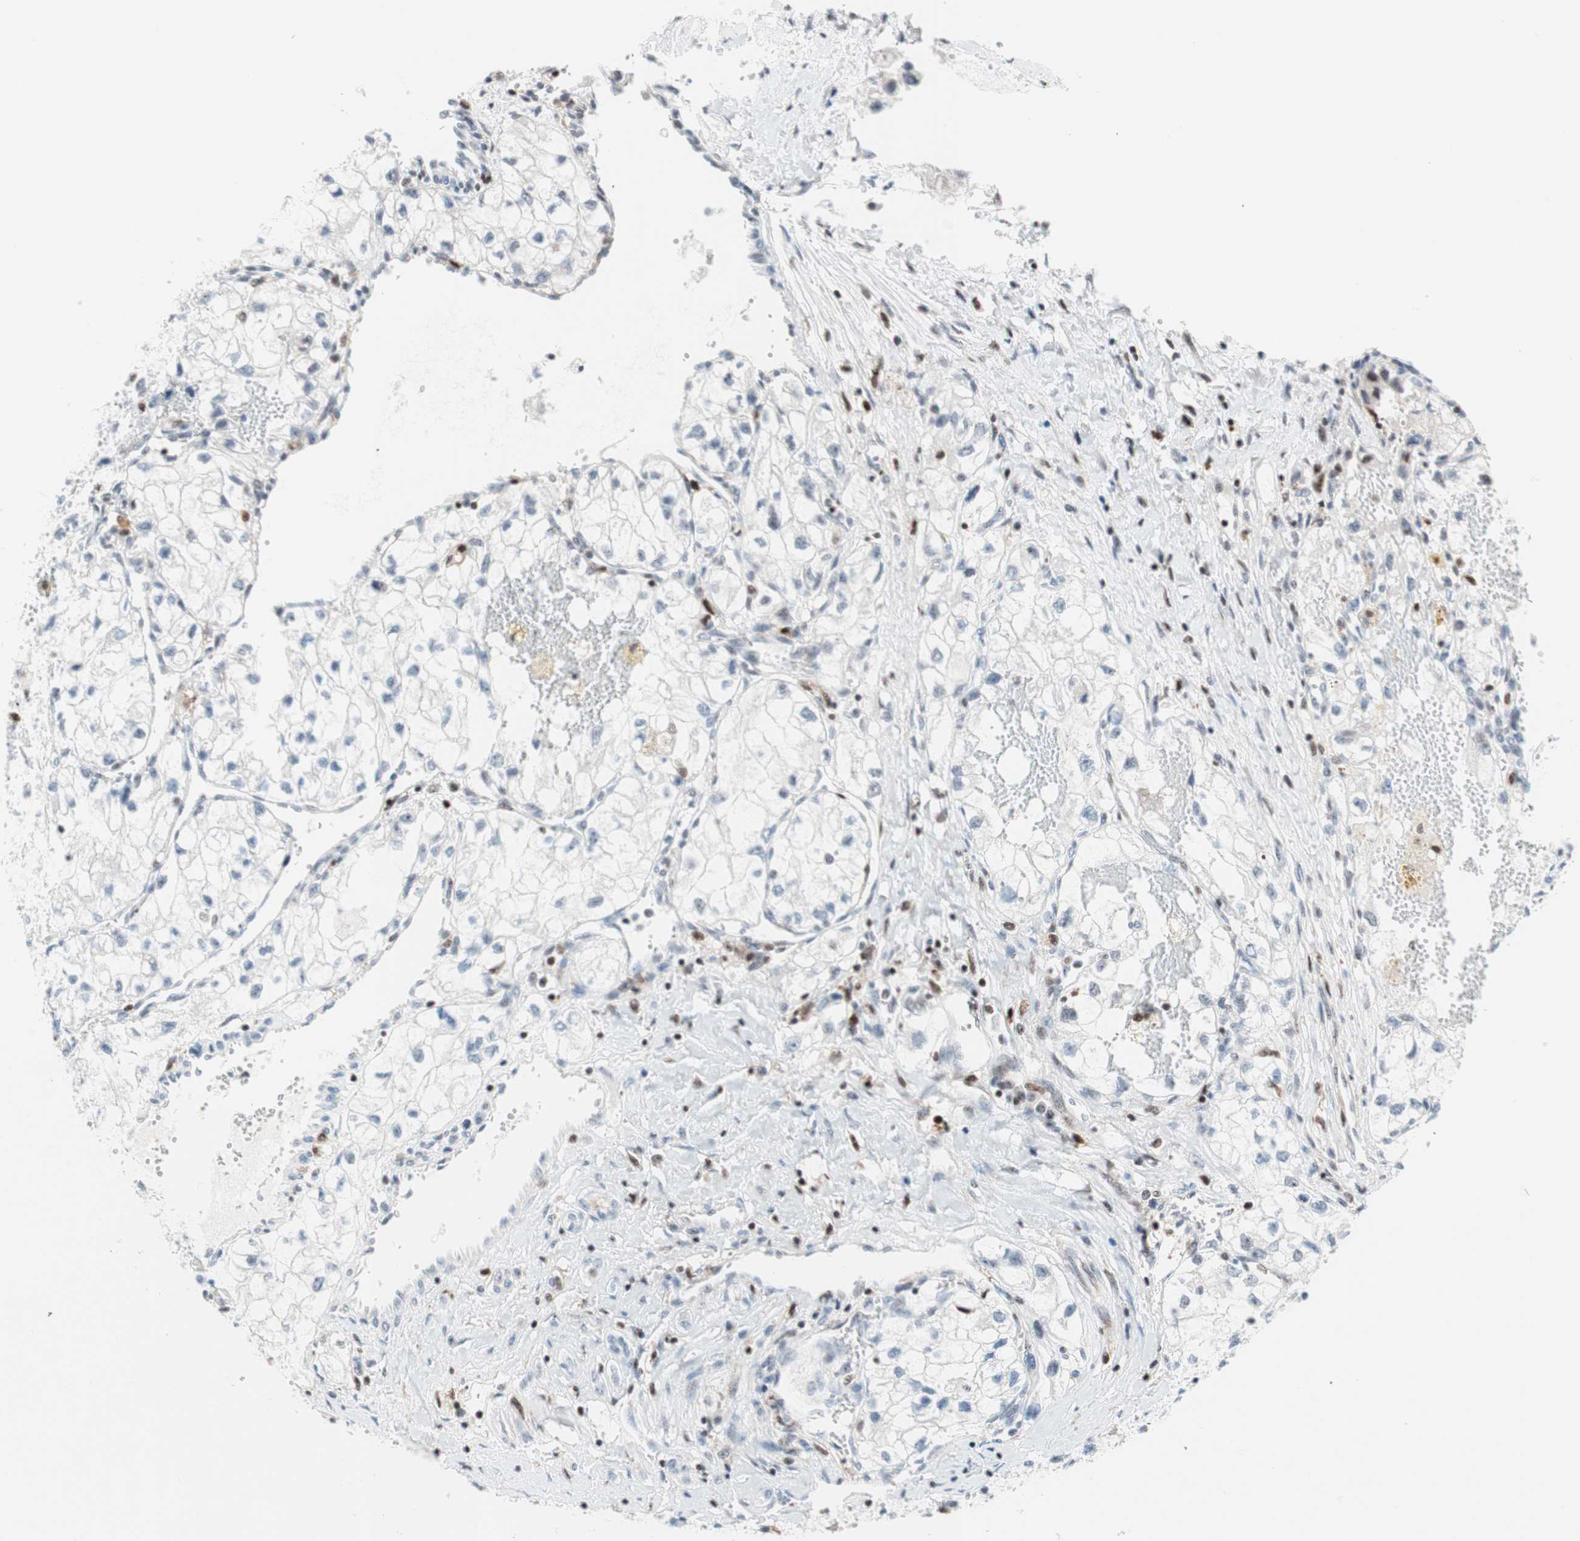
{"staining": {"intensity": "negative", "quantity": "none", "location": "none"}, "tissue": "renal cancer", "cell_type": "Tumor cells", "image_type": "cancer", "snomed": [{"axis": "morphology", "description": "Adenocarcinoma, NOS"}, {"axis": "topography", "description": "Kidney"}], "caption": "High power microscopy image of an immunohistochemistry image of adenocarcinoma (renal), revealing no significant staining in tumor cells.", "gene": "RGS10", "patient": {"sex": "female", "age": 70}}